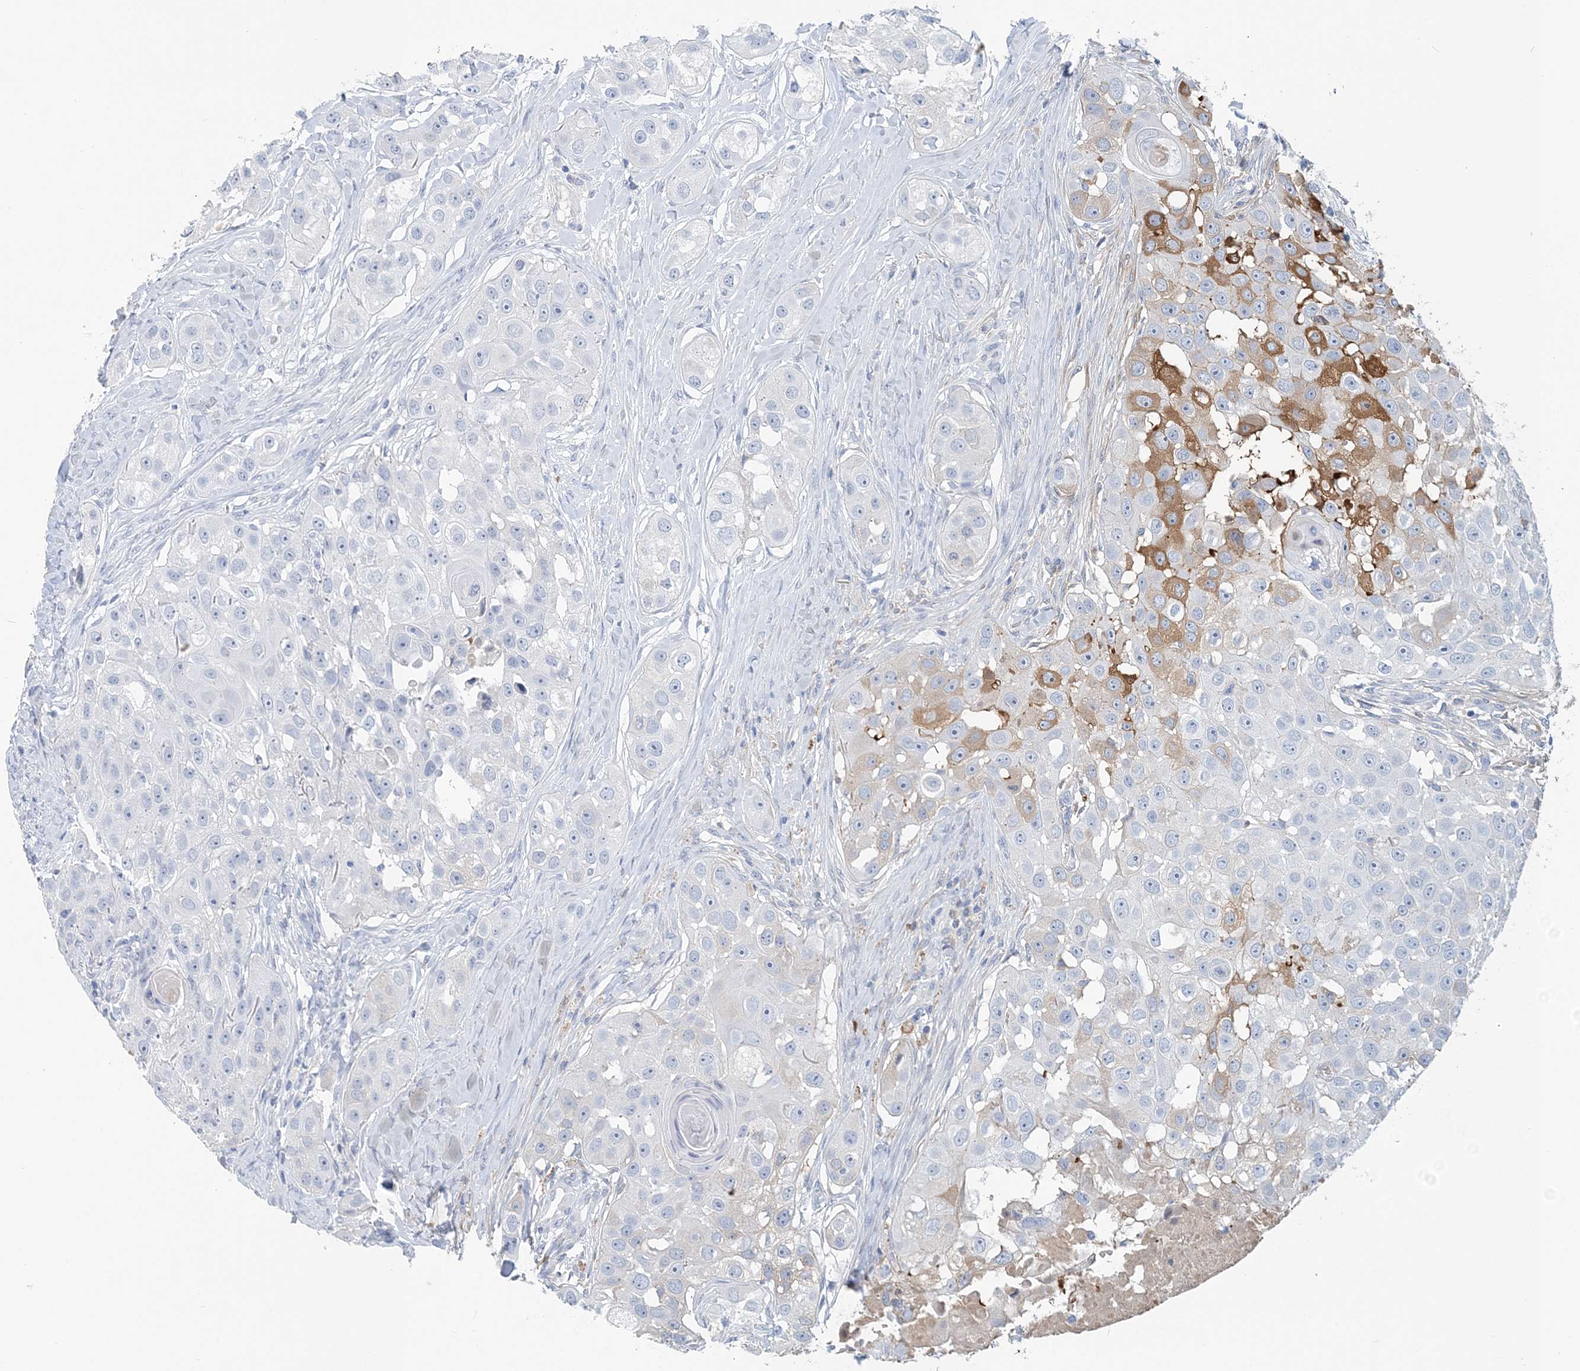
{"staining": {"intensity": "moderate", "quantity": "<25%", "location": "cytoplasmic/membranous"}, "tissue": "head and neck cancer", "cell_type": "Tumor cells", "image_type": "cancer", "snomed": [{"axis": "morphology", "description": "Normal tissue, NOS"}, {"axis": "morphology", "description": "Squamous cell carcinoma, NOS"}, {"axis": "topography", "description": "Skeletal muscle"}, {"axis": "topography", "description": "Head-Neck"}], "caption": "Protein analysis of head and neck squamous cell carcinoma tissue reveals moderate cytoplasmic/membranous expression in about <25% of tumor cells.", "gene": "HBD", "patient": {"sex": "male", "age": 51}}